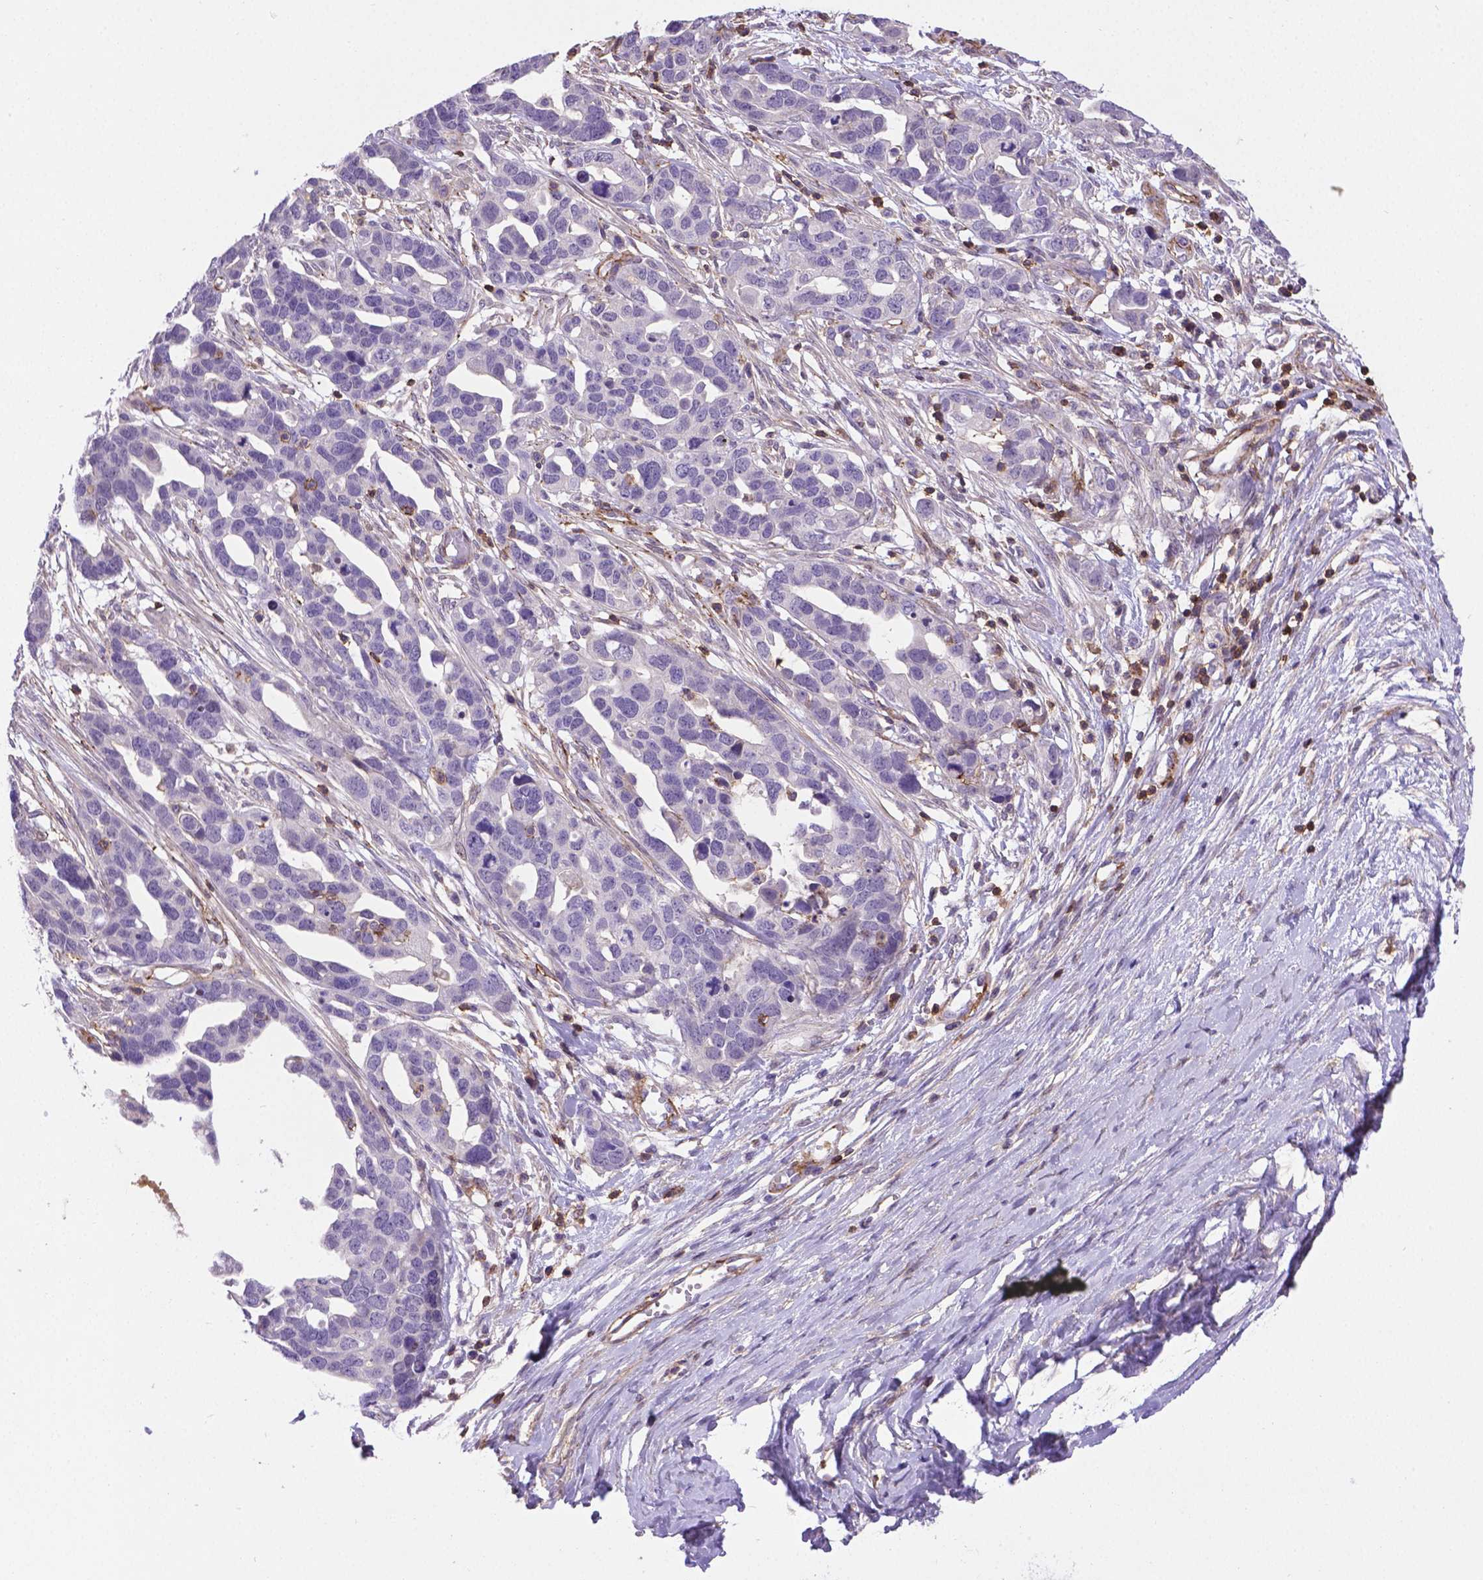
{"staining": {"intensity": "negative", "quantity": "none", "location": "none"}, "tissue": "ovarian cancer", "cell_type": "Tumor cells", "image_type": "cancer", "snomed": [{"axis": "morphology", "description": "Cystadenocarcinoma, serous, NOS"}, {"axis": "topography", "description": "Ovary"}], "caption": "Tumor cells are negative for brown protein staining in ovarian serous cystadenocarcinoma.", "gene": "ACAD10", "patient": {"sex": "female", "age": 54}}